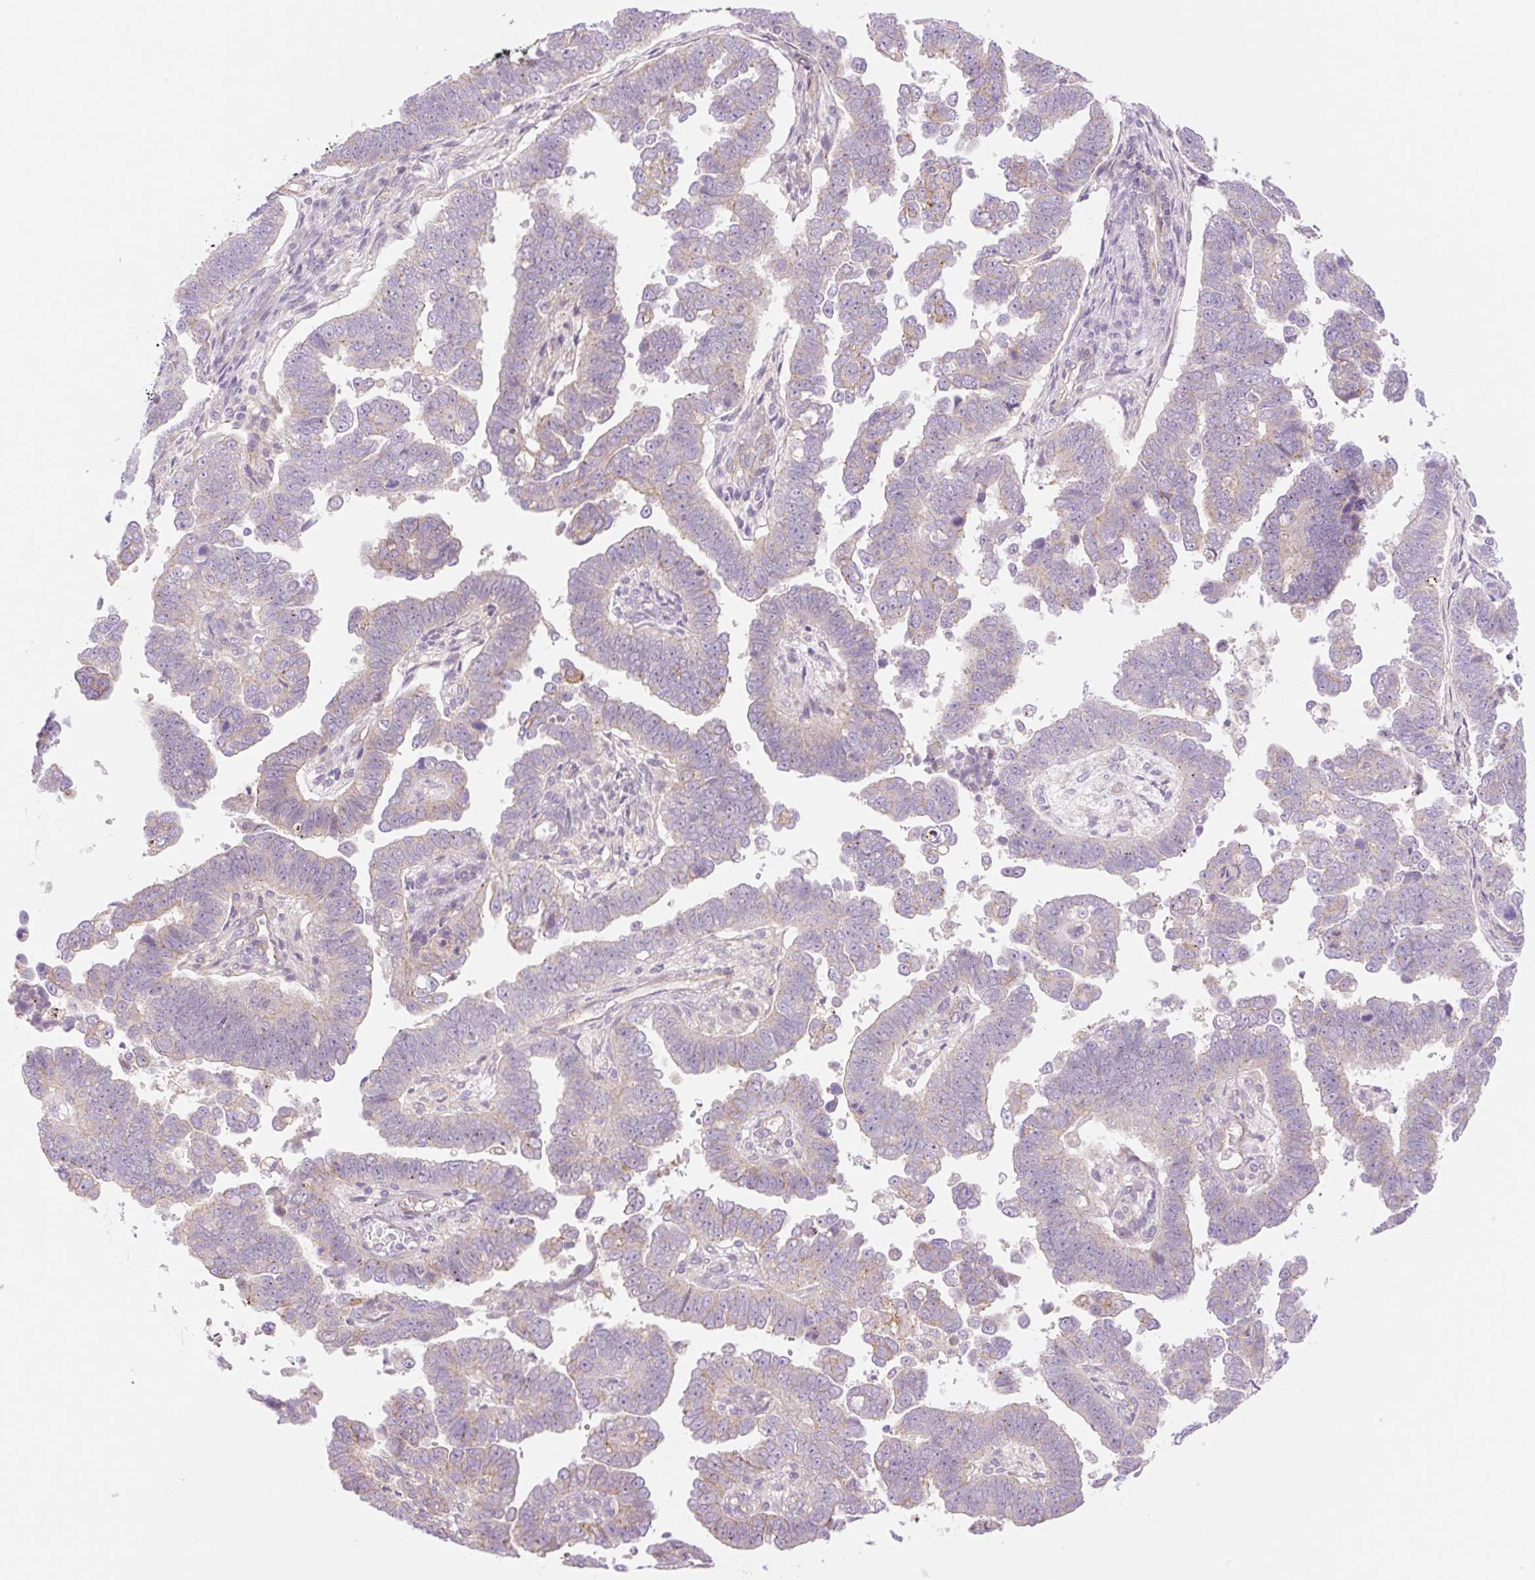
{"staining": {"intensity": "negative", "quantity": "none", "location": "none"}, "tissue": "endometrial cancer", "cell_type": "Tumor cells", "image_type": "cancer", "snomed": [{"axis": "morphology", "description": "Adenocarcinoma, NOS"}, {"axis": "topography", "description": "Endometrium"}], "caption": "This is an immunohistochemistry (IHC) photomicrograph of human endometrial cancer (adenocarcinoma). There is no expression in tumor cells.", "gene": "NLRP5", "patient": {"sex": "female", "age": 75}}